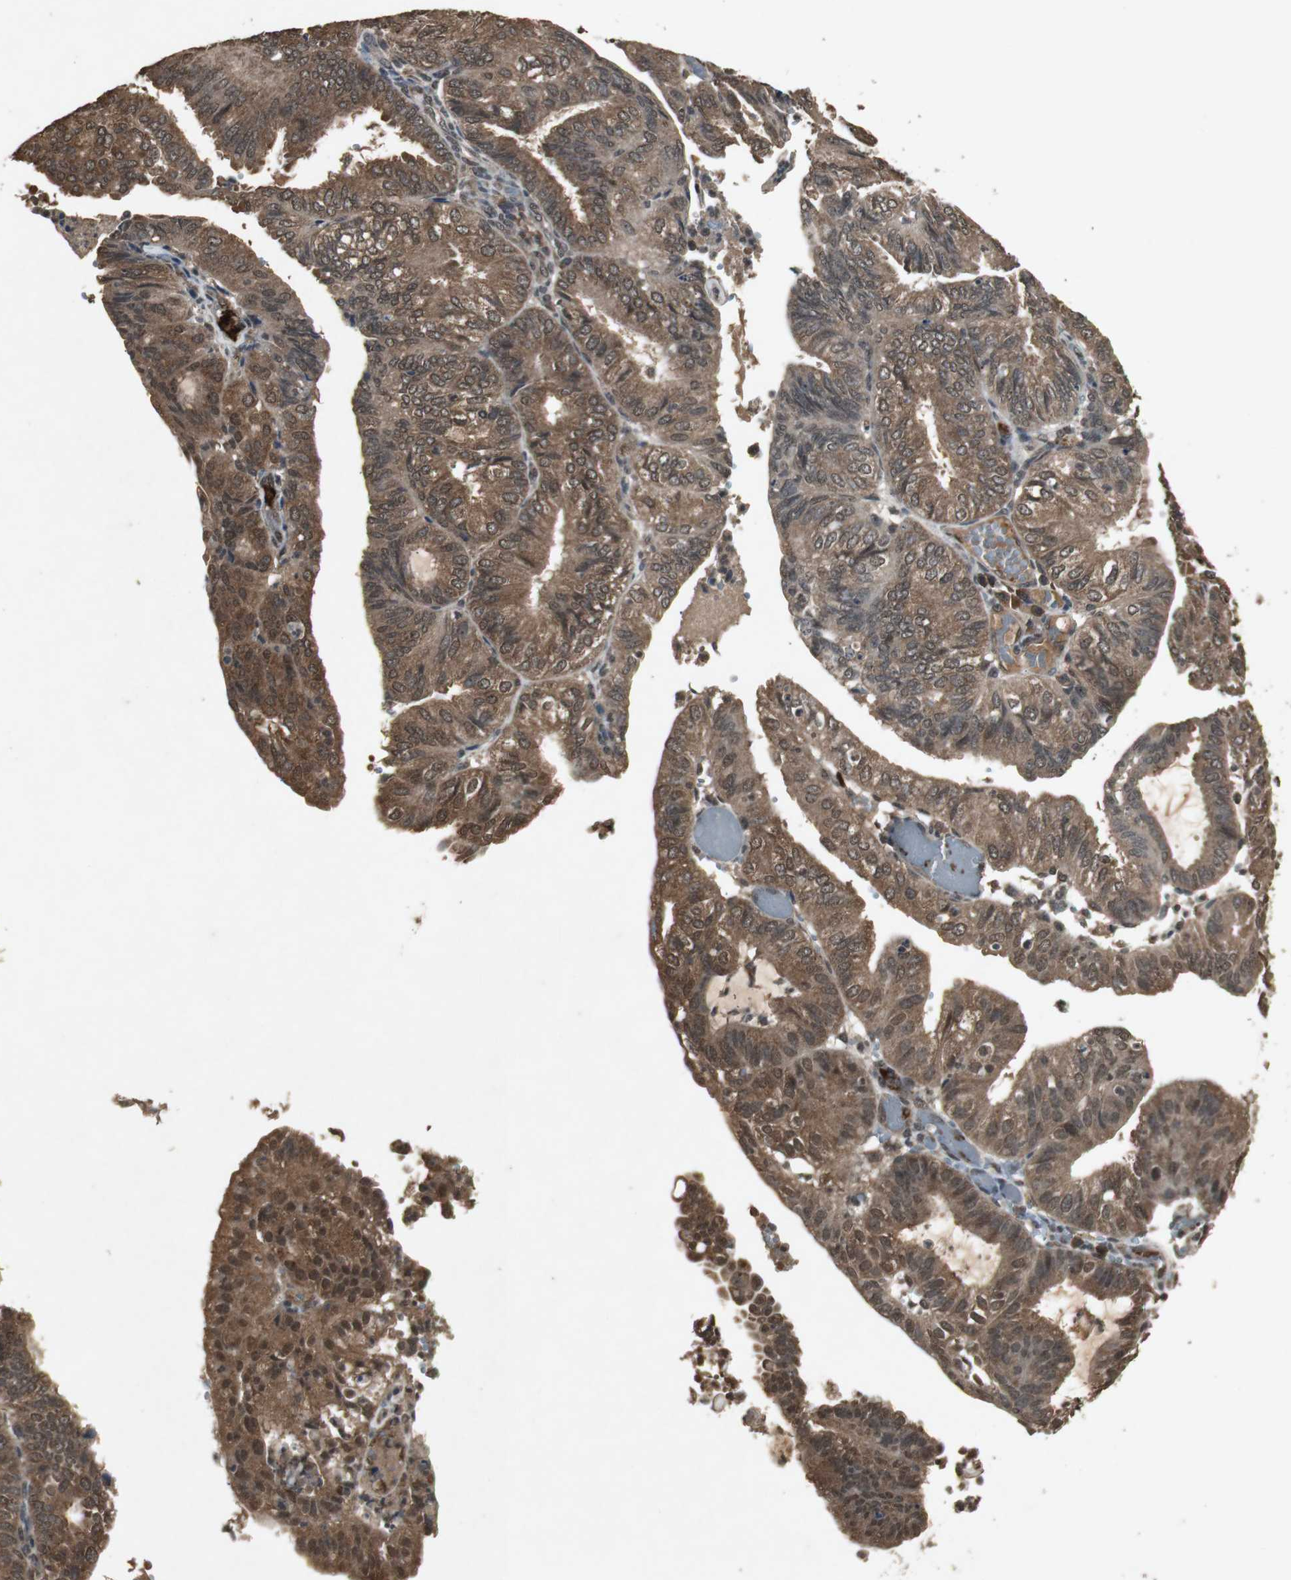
{"staining": {"intensity": "moderate", "quantity": ">75%", "location": "cytoplasmic/membranous,nuclear"}, "tissue": "endometrial cancer", "cell_type": "Tumor cells", "image_type": "cancer", "snomed": [{"axis": "morphology", "description": "Adenocarcinoma, NOS"}, {"axis": "topography", "description": "Uterus"}], "caption": "Moderate cytoplasmic/membranous and nuclear staining is appreciated in approximately >75% of tumor cells in adenocarcinoma (endometrial).", "gene": "EMX1", "patient": {"sex": "female", "age": 60}}